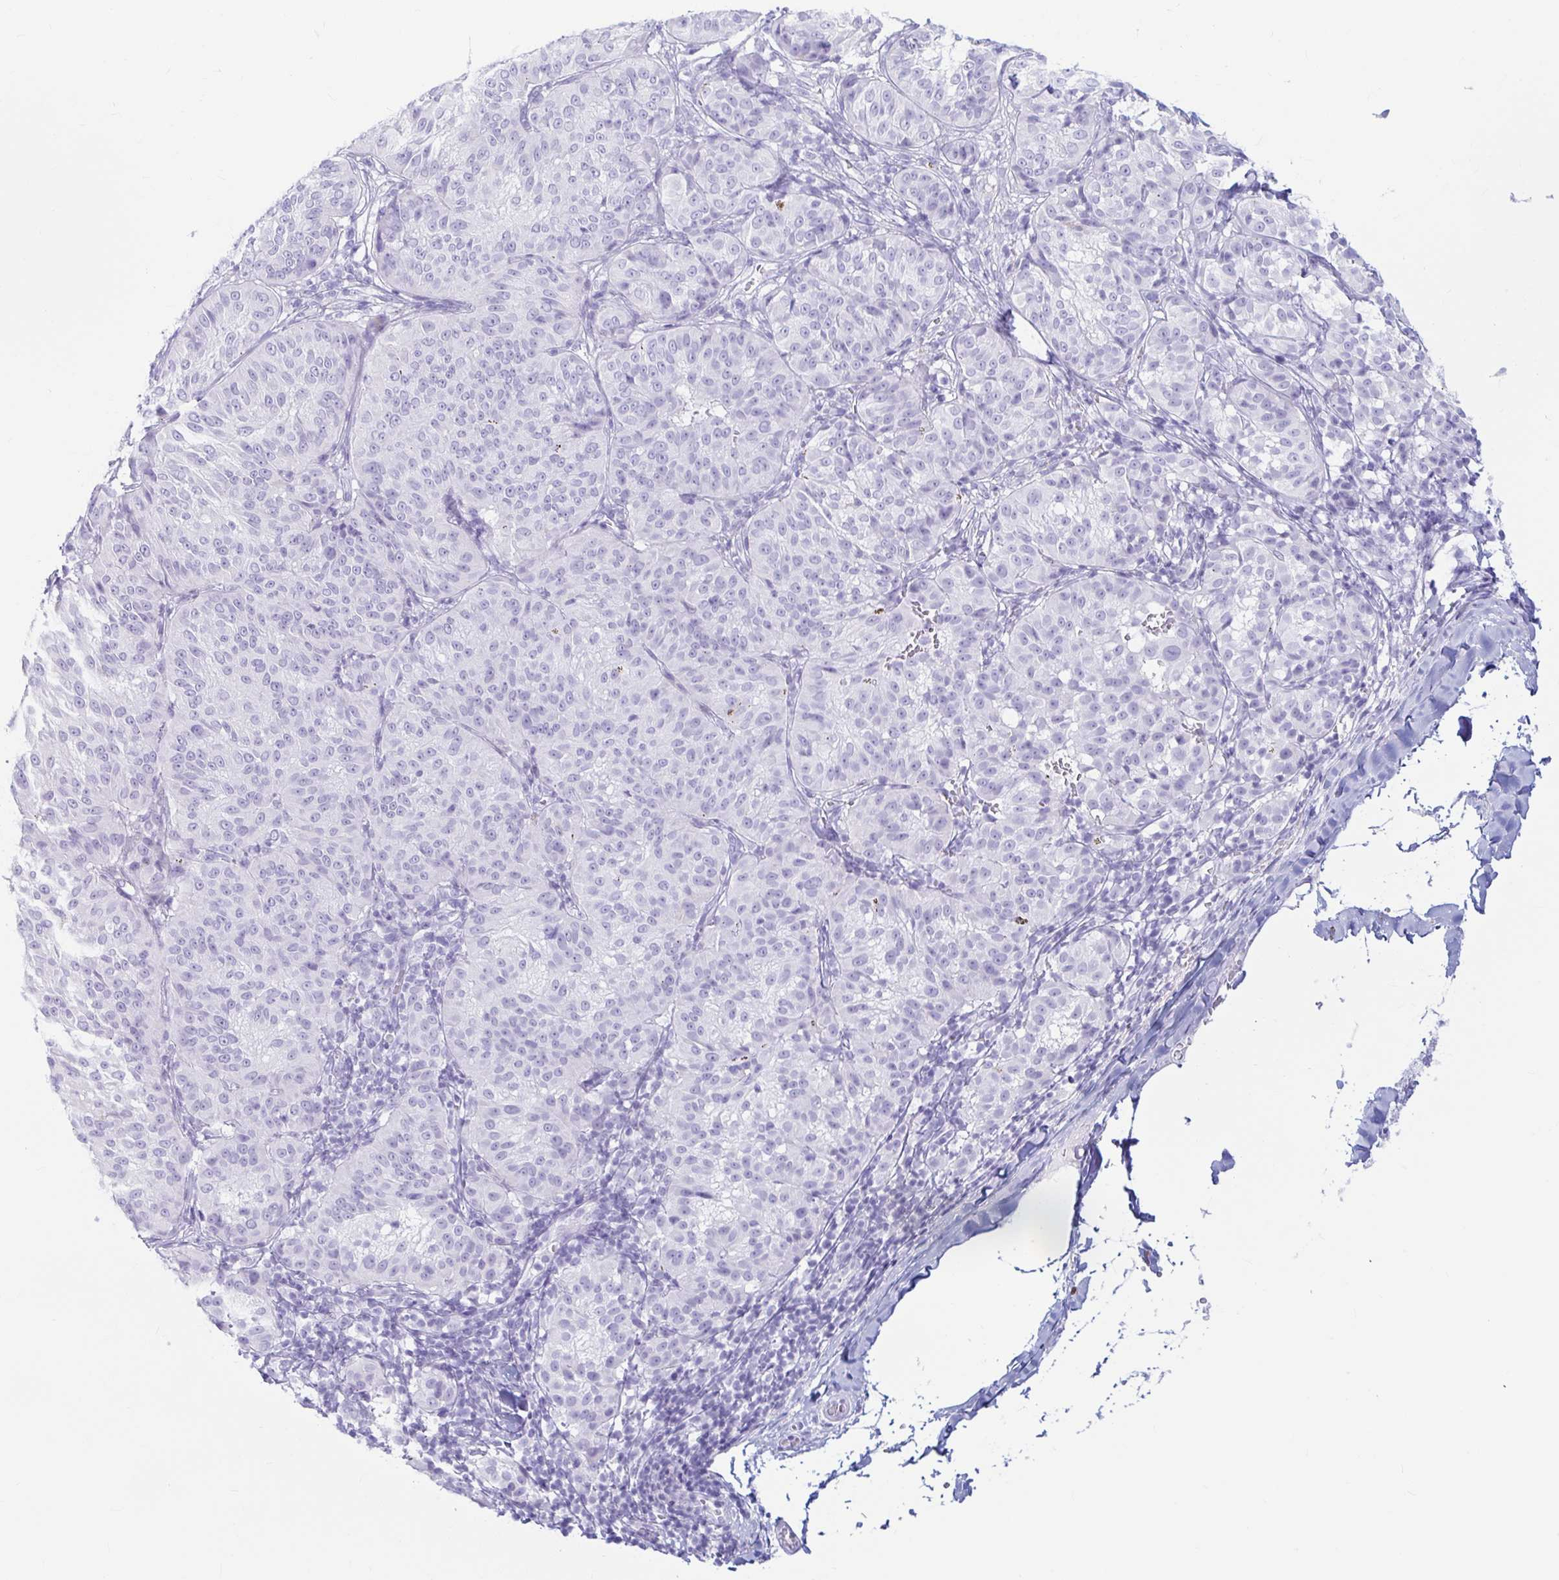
{"staining": {"intensity": "negative", "quantity": "none", "location": "none"}, "tissue": "melanoma", "cell_type": "Tumor cells", "image_type": "cancer", "snomed": [{"axis": "morphology", "description": "Malignant melanoma, NOS"}, {"axis": "topography", "description": "Skin"}], "caption": "DAB (3,3'-diaminobenzidine) immunohistochemical staining of malignant melanoma exhibits no significant positivity in tumor cells.", "gene": "ERICH6", "patient": {"sex": "female", "age": 72}}